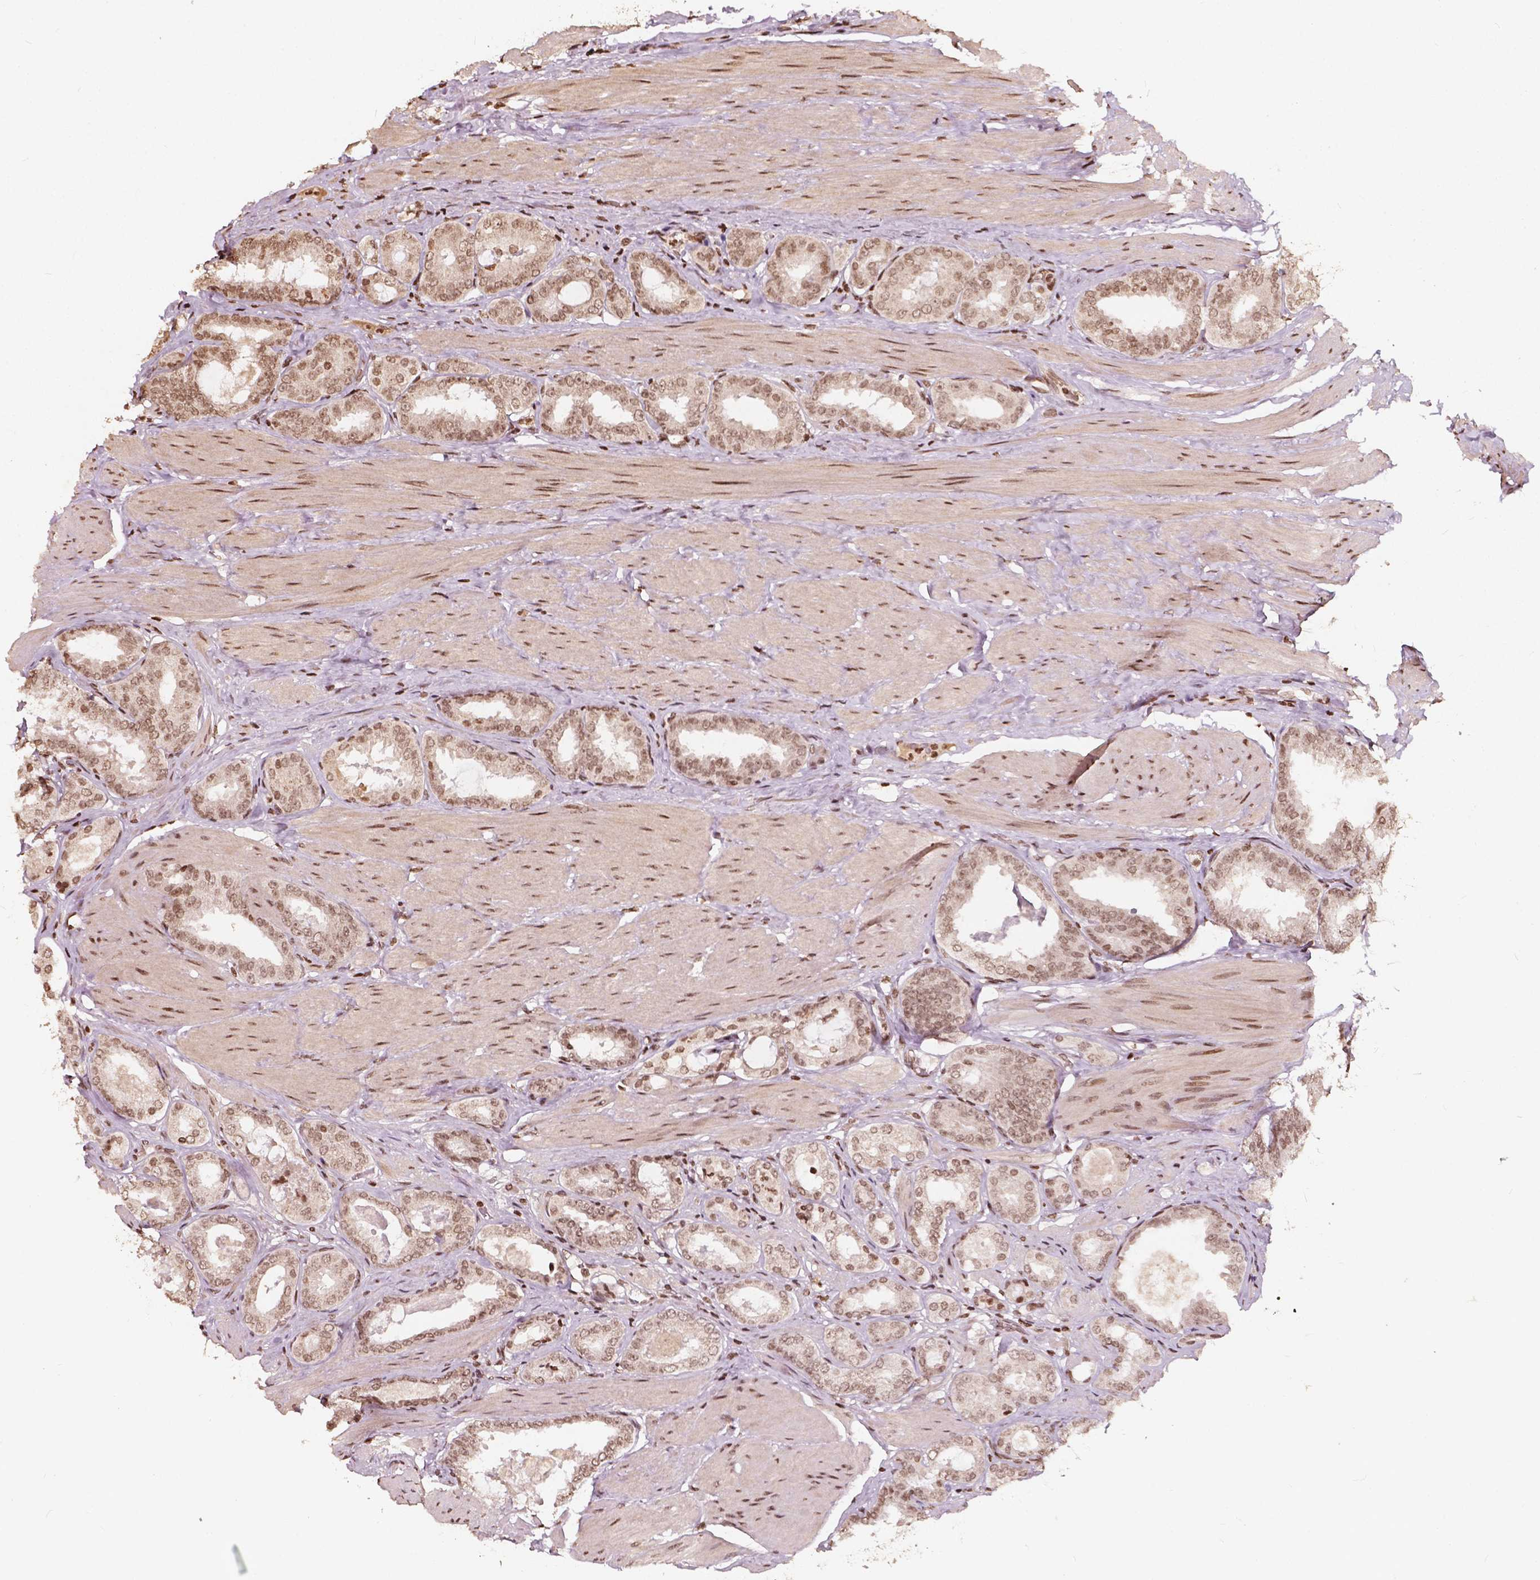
{"staining": {"intensity": "moderate", "quantity": ">75%", "location": "nuclear"}, "tissue": "prostate cancer", "cell_type": "Tumor cells", "image_type": "cancer", "snomed": [{"axis": "morphology", "description": "Adenocarcinoma, High grade"}, {"axis": "topography", "description": "Prostate"}], "caption": "Immunohistochemical staining of human prostate cancer (adenocarcinoma (high-grade)) demonstrates moderate nuclear protein positivity in about >75% of tumor cells.", "gene": "H3C14", "patient": {"sex": "male", "age": 63}}